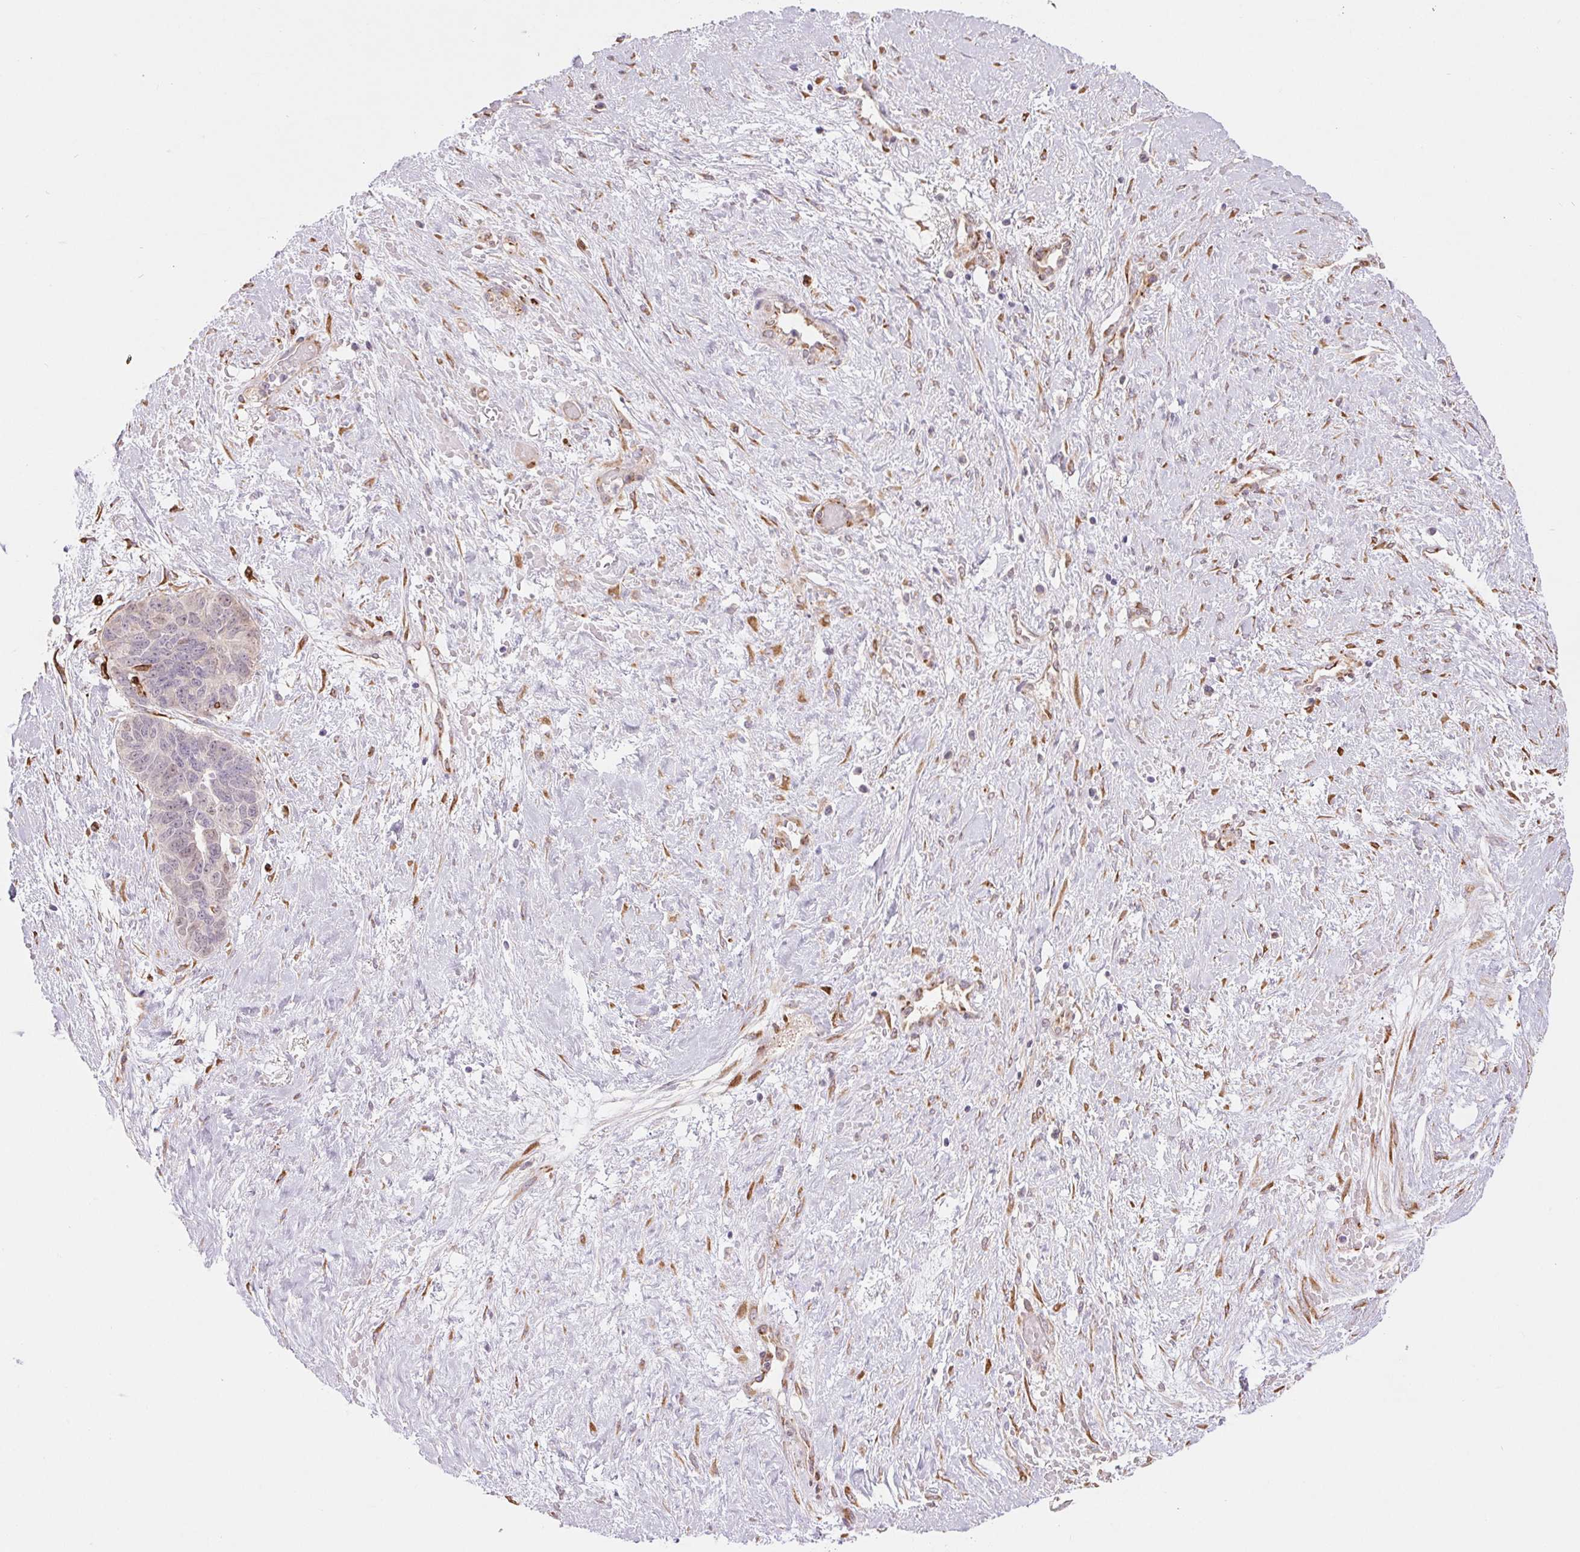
{"staining": {"intensity": "negative", "quantity": "none", "location": "none"}, "tissue": "ovarian cancer", "cell_type": "Tumor cells", "image_type": "cancer", "snomed": [{"axis": "morphology", "description": "Cystadenocarcinoma, serous, NOS"}, {"axis": "topography", "description": "Ovary"}], "caption": "There is no significant staining in tumor cells of ovarian serous cystadenocarcinoma.", "gene": "METTL17", "patient": {"sex": "female", "age": 69}}